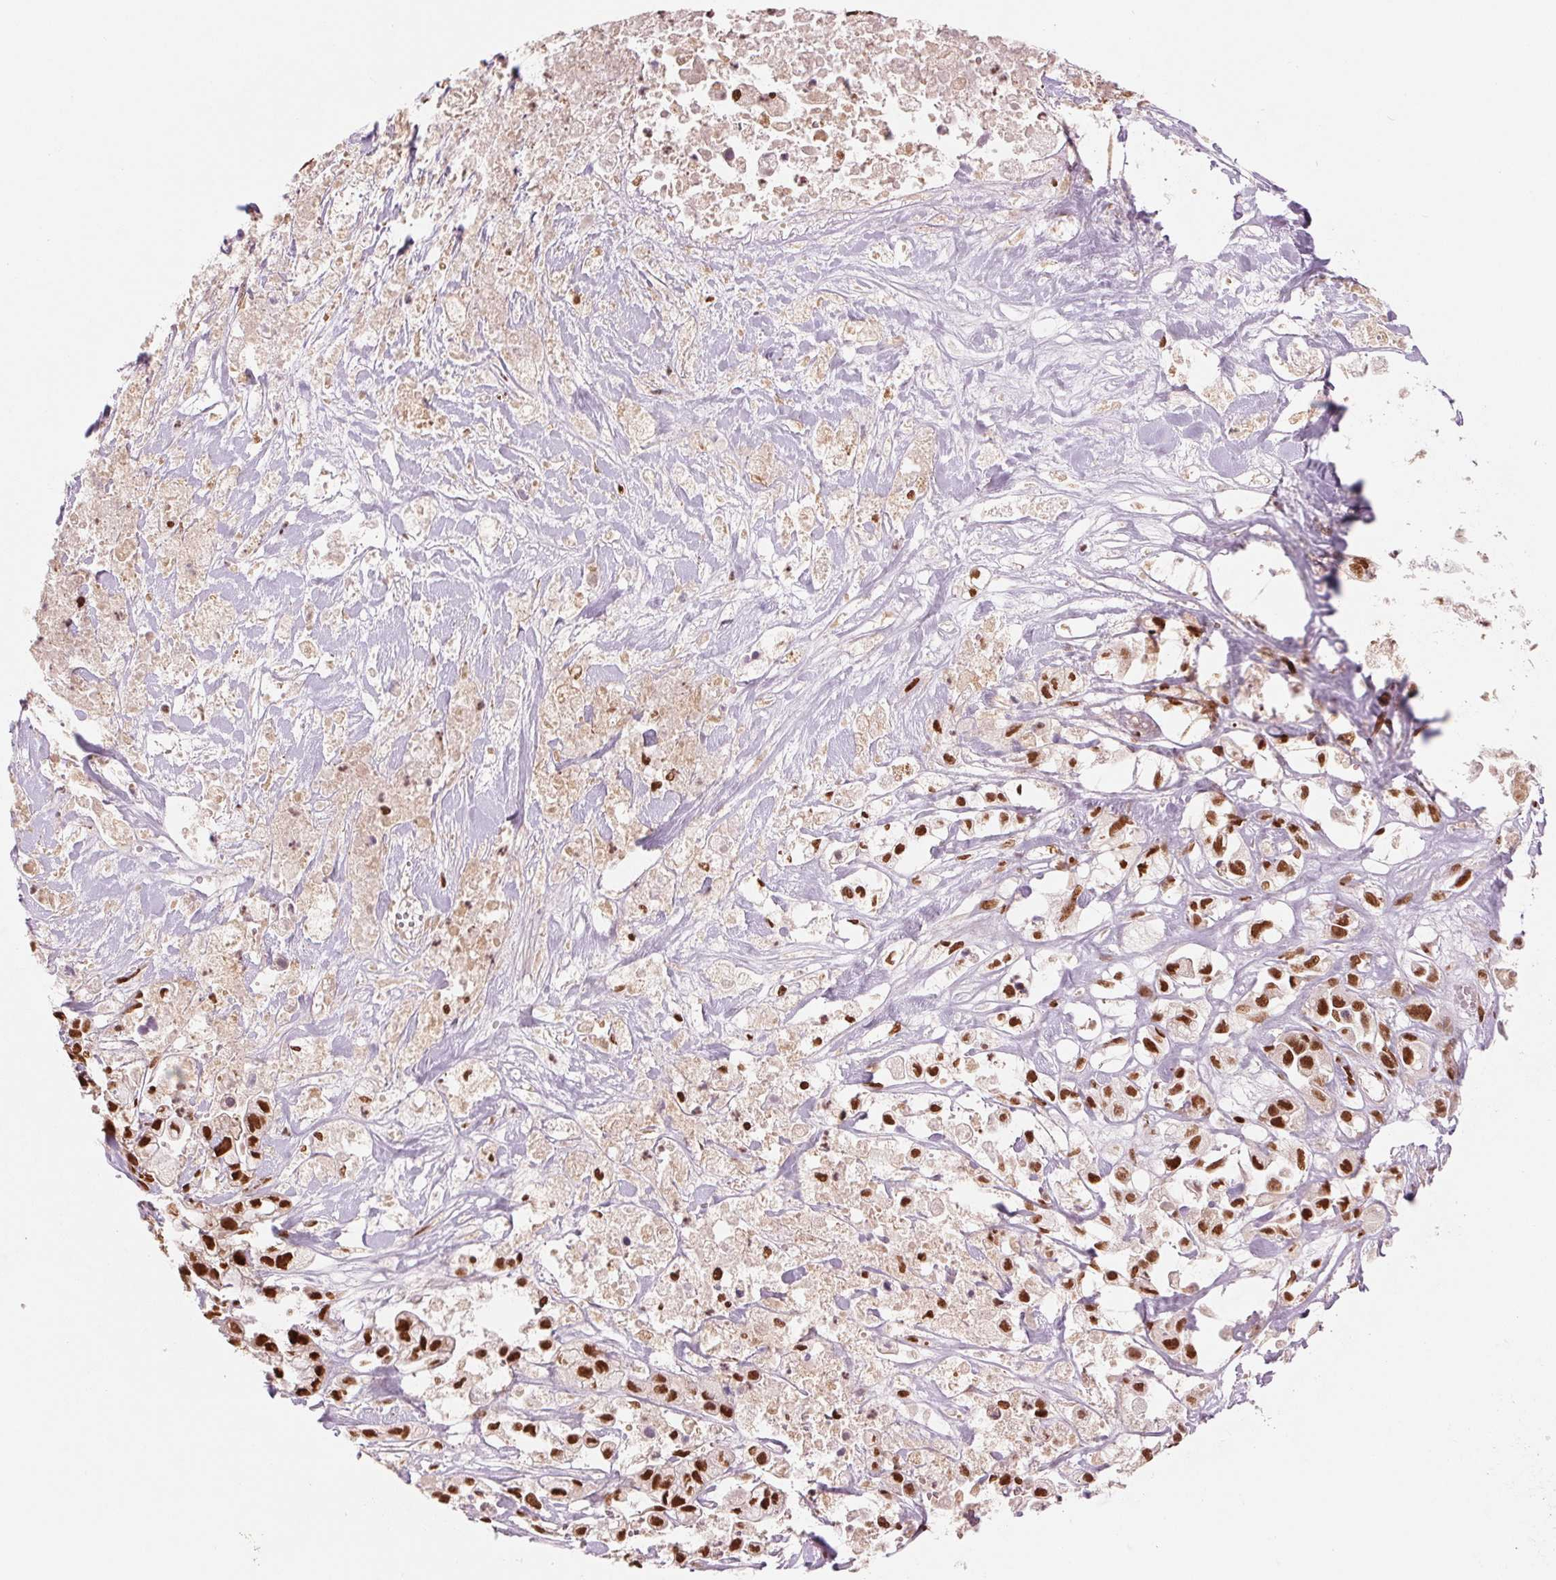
{"staining": {"intensity": "strong", "quantity": ">75%", "location": "nuclear"}, "tissue": "pancreatic cancer", "cell_type": "Tumor cells", "image_type": "cancer", "snomed": [{"axis": "morphology", "description": "Adenocarcinoma, NOS"}, {"axis": "topography", "description": "Pancreas"}], "caption": "IHC histopathology image of human adenocarcinoma (pancreatic) stained for a protein (brown), which demonstrates high levels of strong nuclear expression in approximately >75% of tumor cells.", "gene": "TTLL9", "patient": {"sex": "male", "age": 44}}